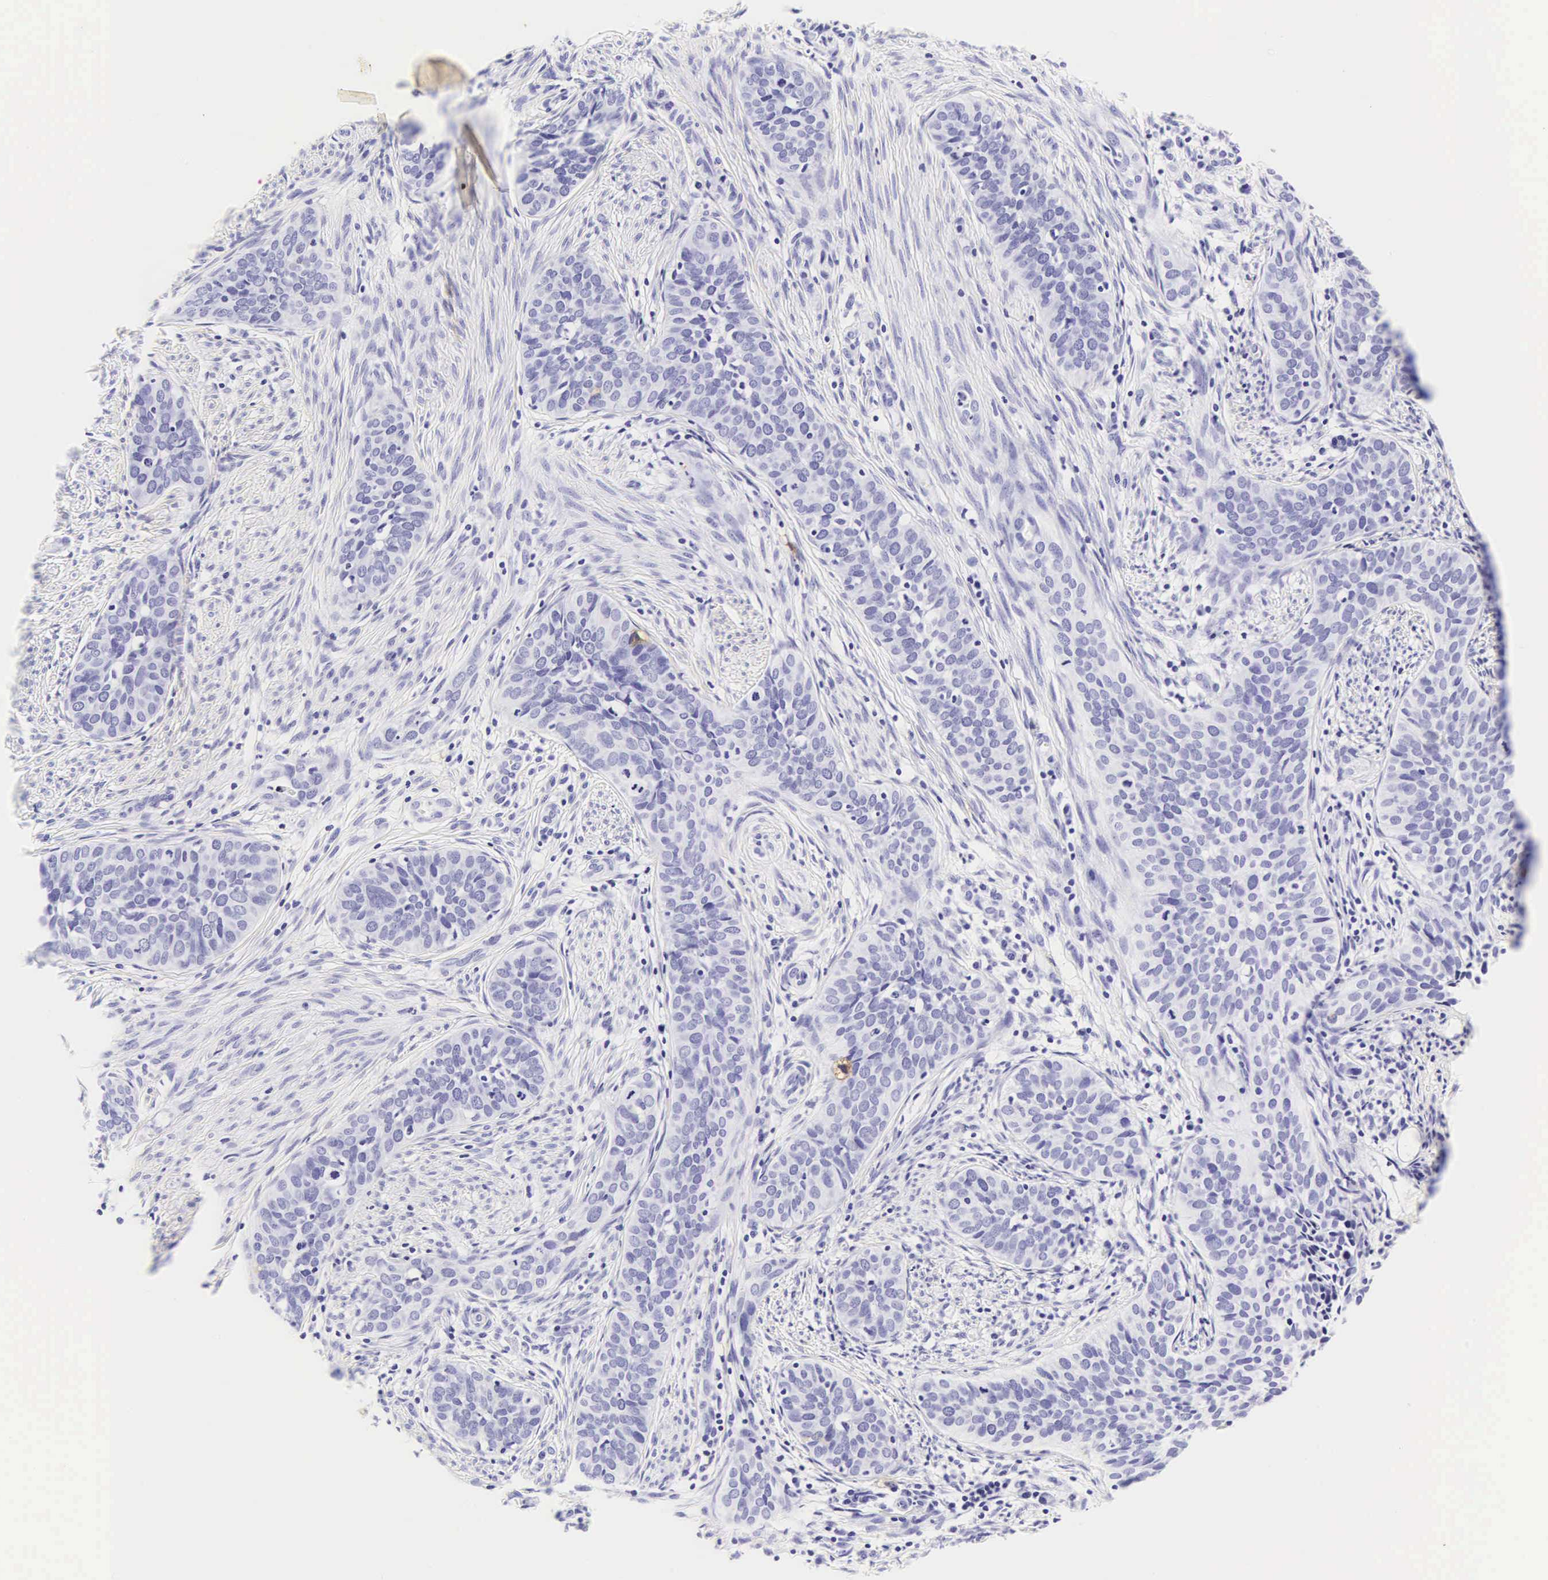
{"staining": {"intensity": "negative", "quantity": "none", "location": "none"}, "tissue": "cervical cancer", "cell_type": "Tumor cells", "image_type": "cancer", "snomed": [{"axis": "morphology", "description": "Squamous cell carcinoma, NOS"}, {"axis": "topography", "description": "Cervix"}], "caption": "High power microscopy histopathology image of an immunohistochemistry photomicrograph of cervical cancer, revealing no significant expression in tumor cells.", "gene": "CD1A", "patient": {"sex": "female", "age": 31}}